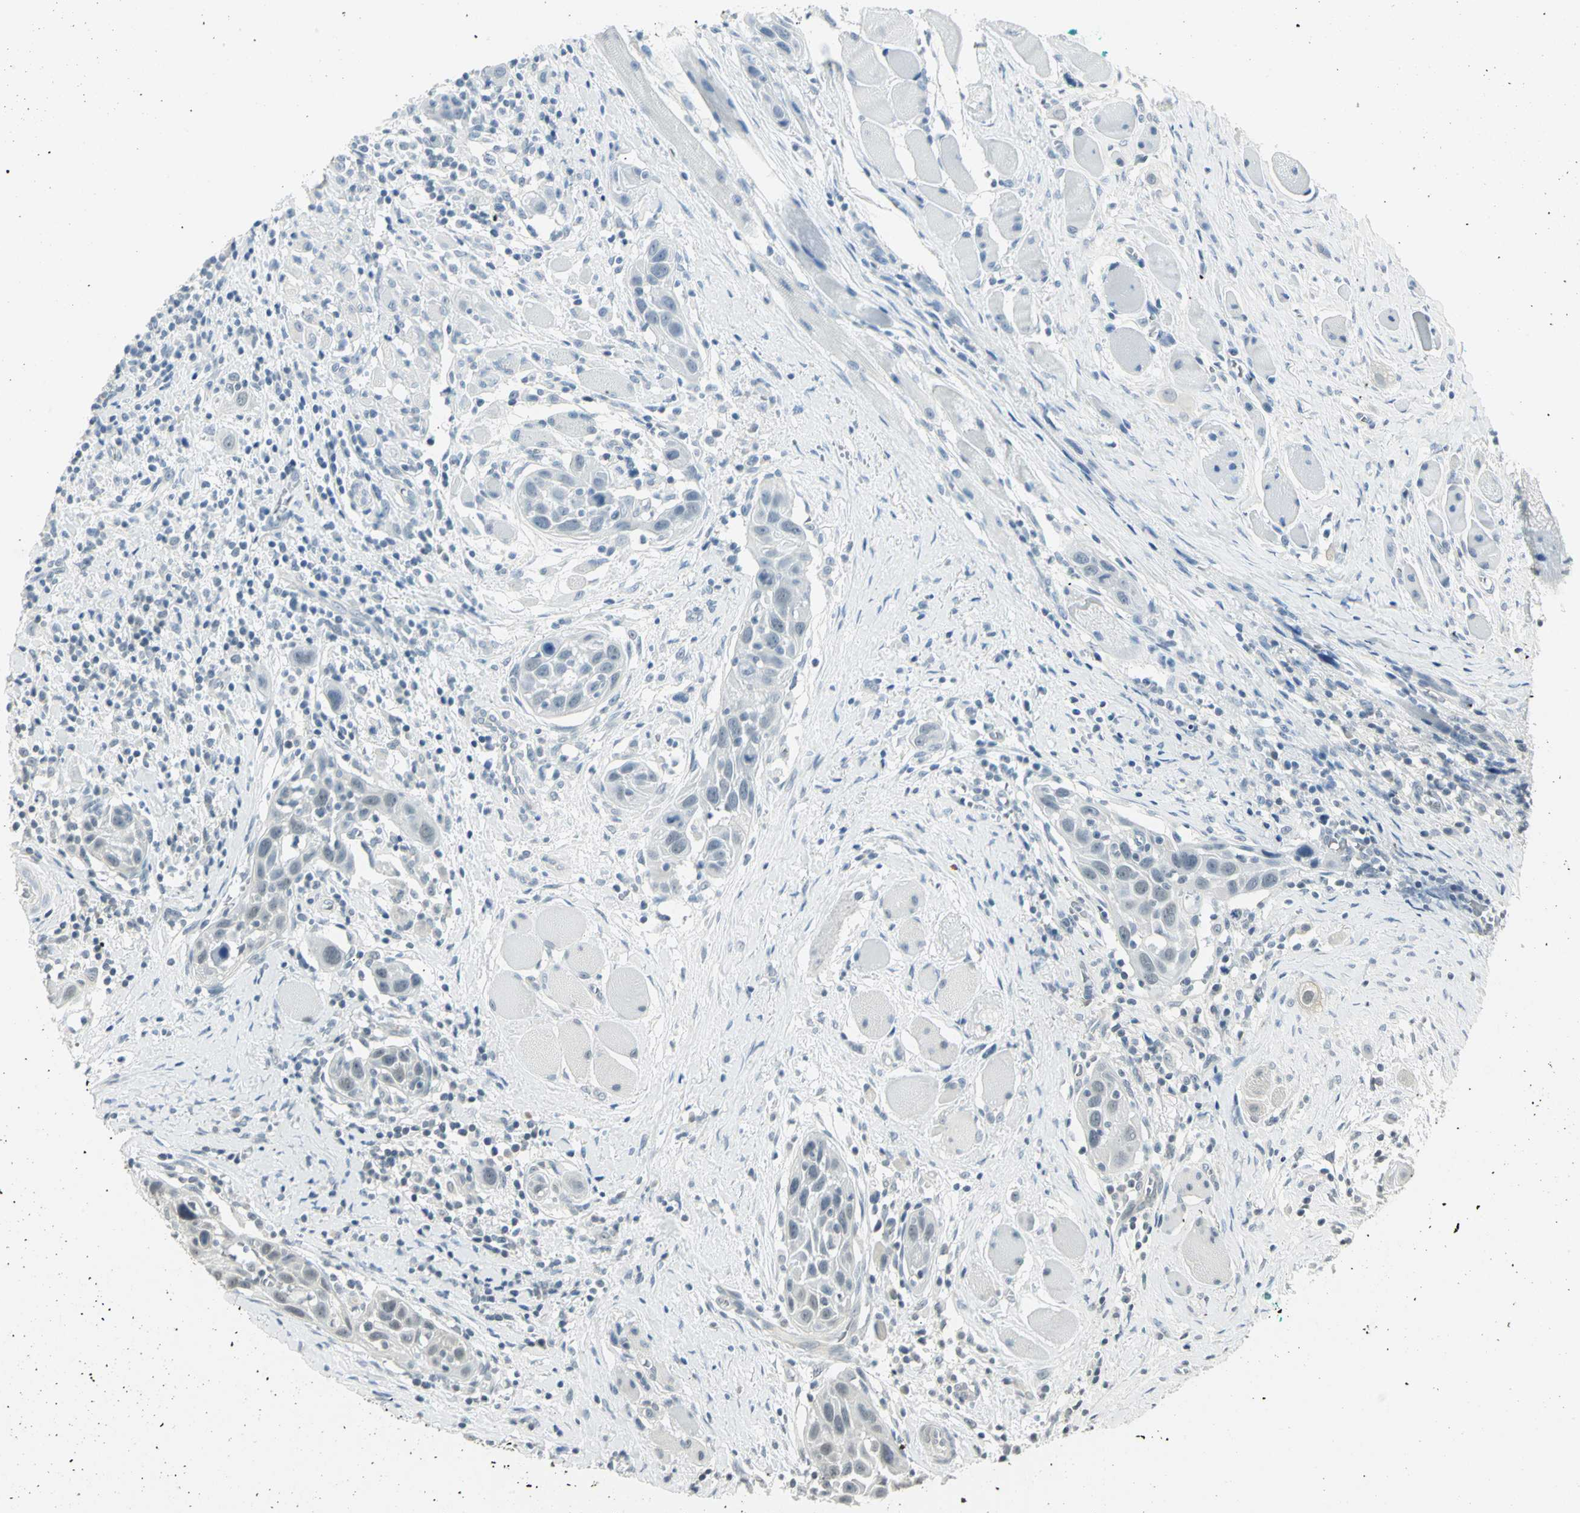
{"staining": {"intensity": "negative", "quantity": "none", "location": "none"}, "tissue": "head and neck cancer", "cell_type": "Tumor cells", "image_type": "cancer", "snomed": [{"axis": "morphology", "description": "Squamous cell carcinoma, NOS"}, {"axis": "topography", "description": "Oral tissue"}, {"axis": "topography", "description": "Head-Neck"}], "caption": "Image shows no protein staining in tumor cells of head and neck cancer tissue. Nuclei are stained in blue.", "gene": "CDC34", "patient": {"sex": "female", "age": 50}}